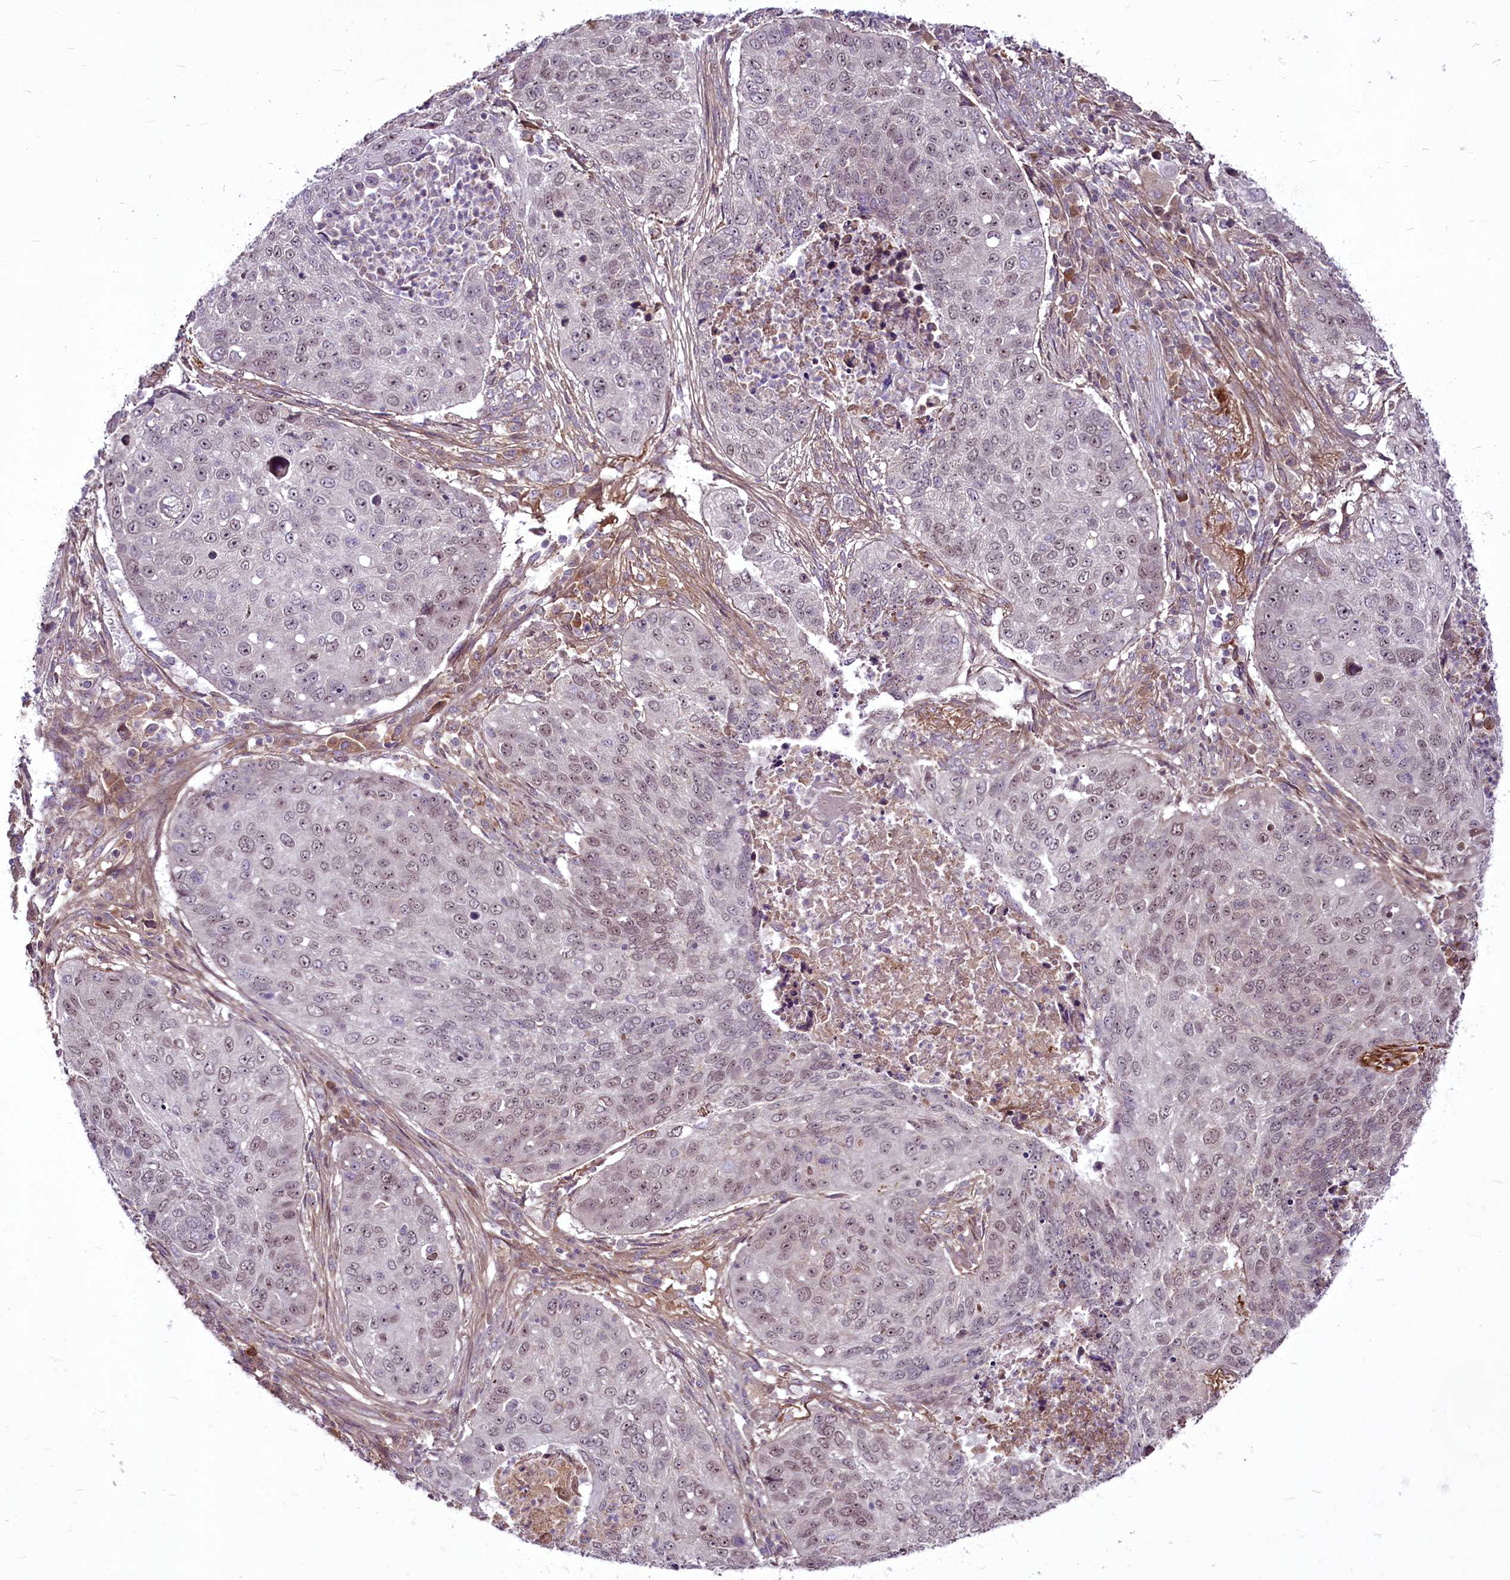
{"staining": {"intensity": "weak", "quantity": "25%-75%", "location": "nuclear"}, "tissue": "lung cancer", "cell_type": "Tumor cells", "image_type": "cancer", "snomed": [{"axis": "morphology", "description": "Squamous cell carcinoma, NOS"}, {"axis": "topography", "description": "Lung"}], "caption": "Immunohistochemistry (IHC) micrograph of human lung squamous cell carcinoma stained for a protein (brown), which exhibits low levels of weak nuclear expression in approximately 25%-75% of tumor cells.", "gene": "RSBN1", "patient": {"sex": "female", "age": 63}}